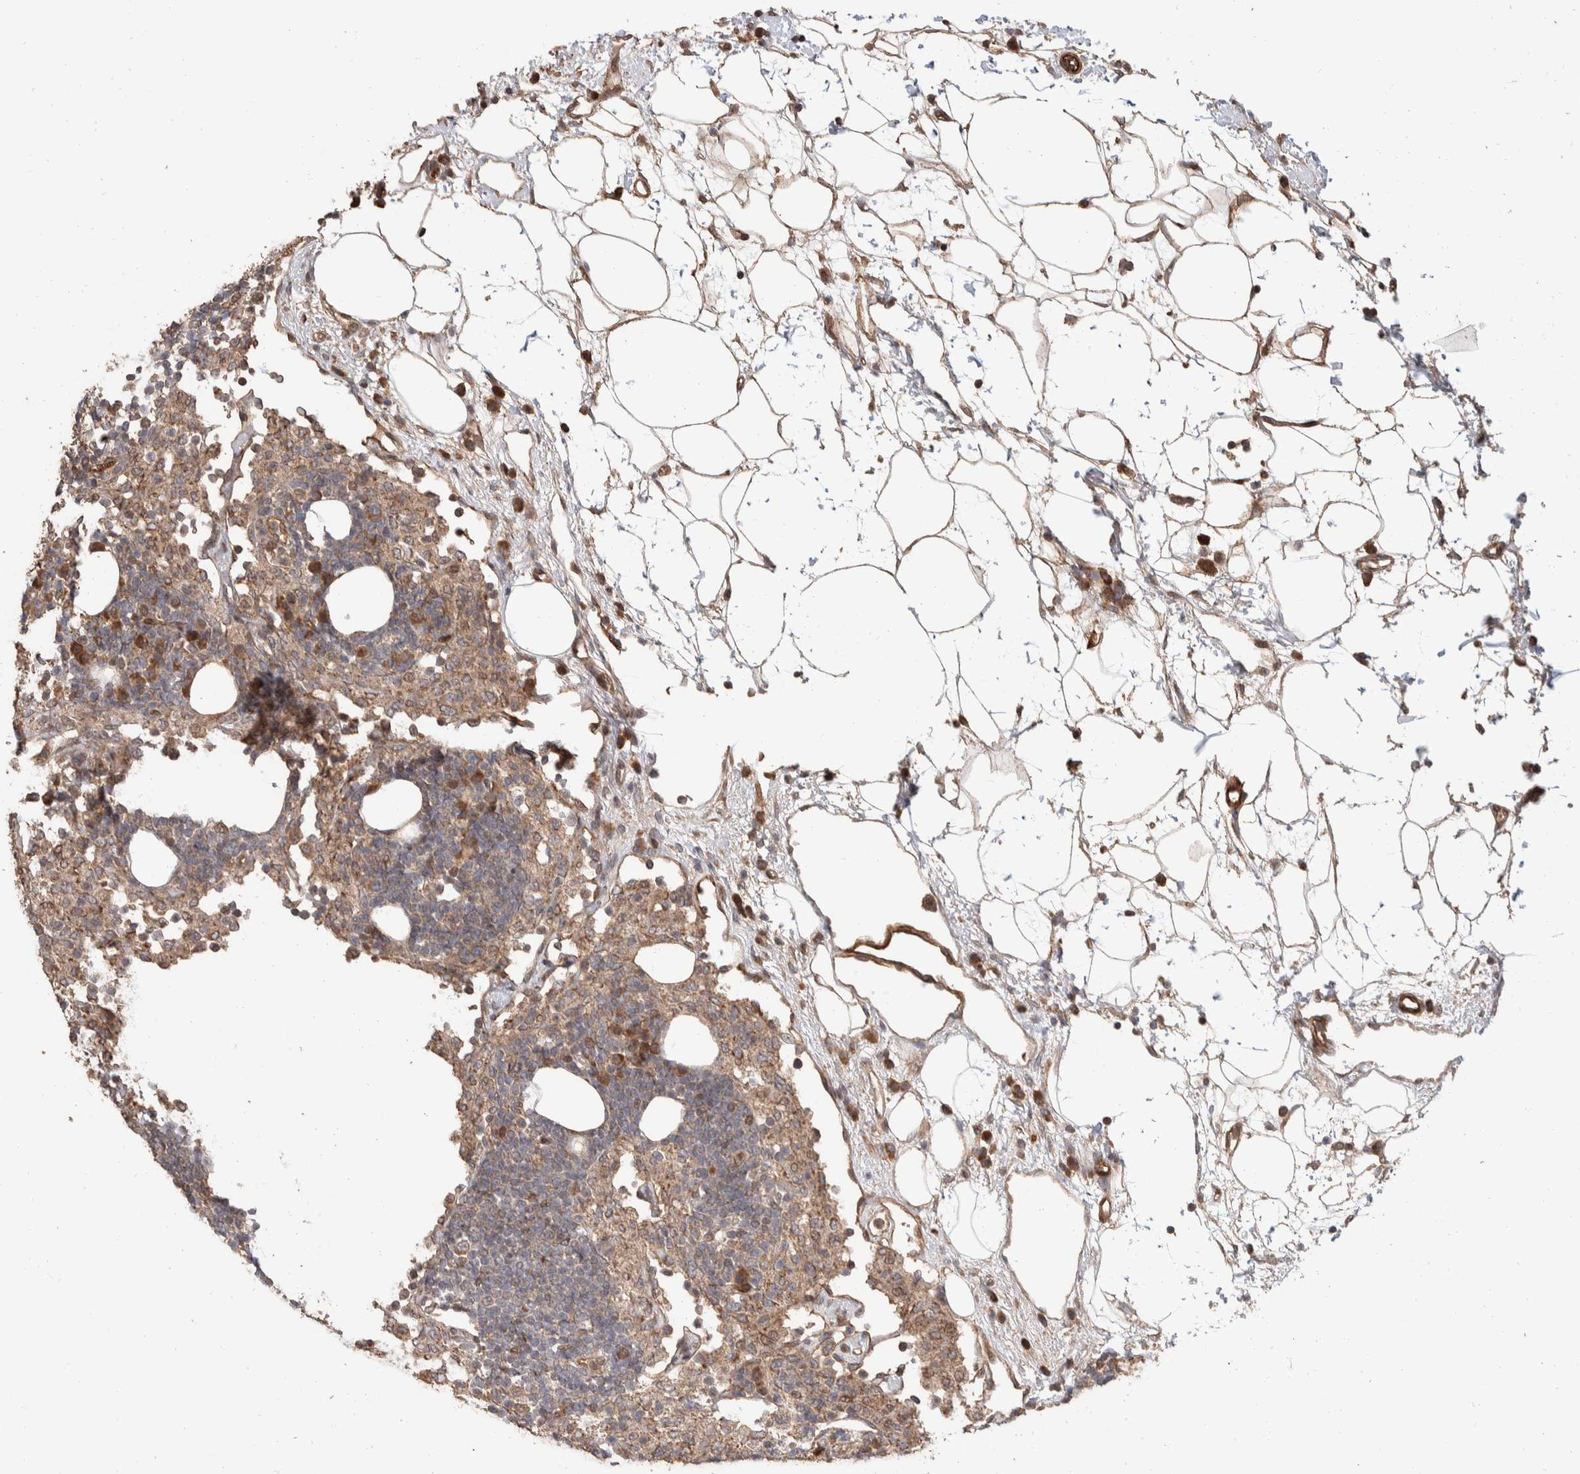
{"staining": {"intensity": "weak", "quantity": ">75%", "location": "cytoplasmic/membranous"}, "tissue": "lymph node", "cell_type": "Germinal center cells", "image_type": "normal", "snomed": [{"axis": "morphology", "description": "Normal tissue, NOS"}, {"axis": "morphology", "description": "Carcinoid, malignant, NOS"}, {"axis": "topography", "description": "Lymph node"}], "caption": "An immunohistochemistry (IHC) image of unremarkable tissue is shown. Protein staining in brown highlights weak cytoplasmic/membranous positivity in lymph node within germinal center cells. The staining was performed using DAB (3,3'-diaminobenzidine) to visualize the protein expression in brown, while the nuclei were stained in blue with hematoxylin (Magnification: 20x).", "gene": "ERC1", "patient": {"sex": "male", "age": 47}}